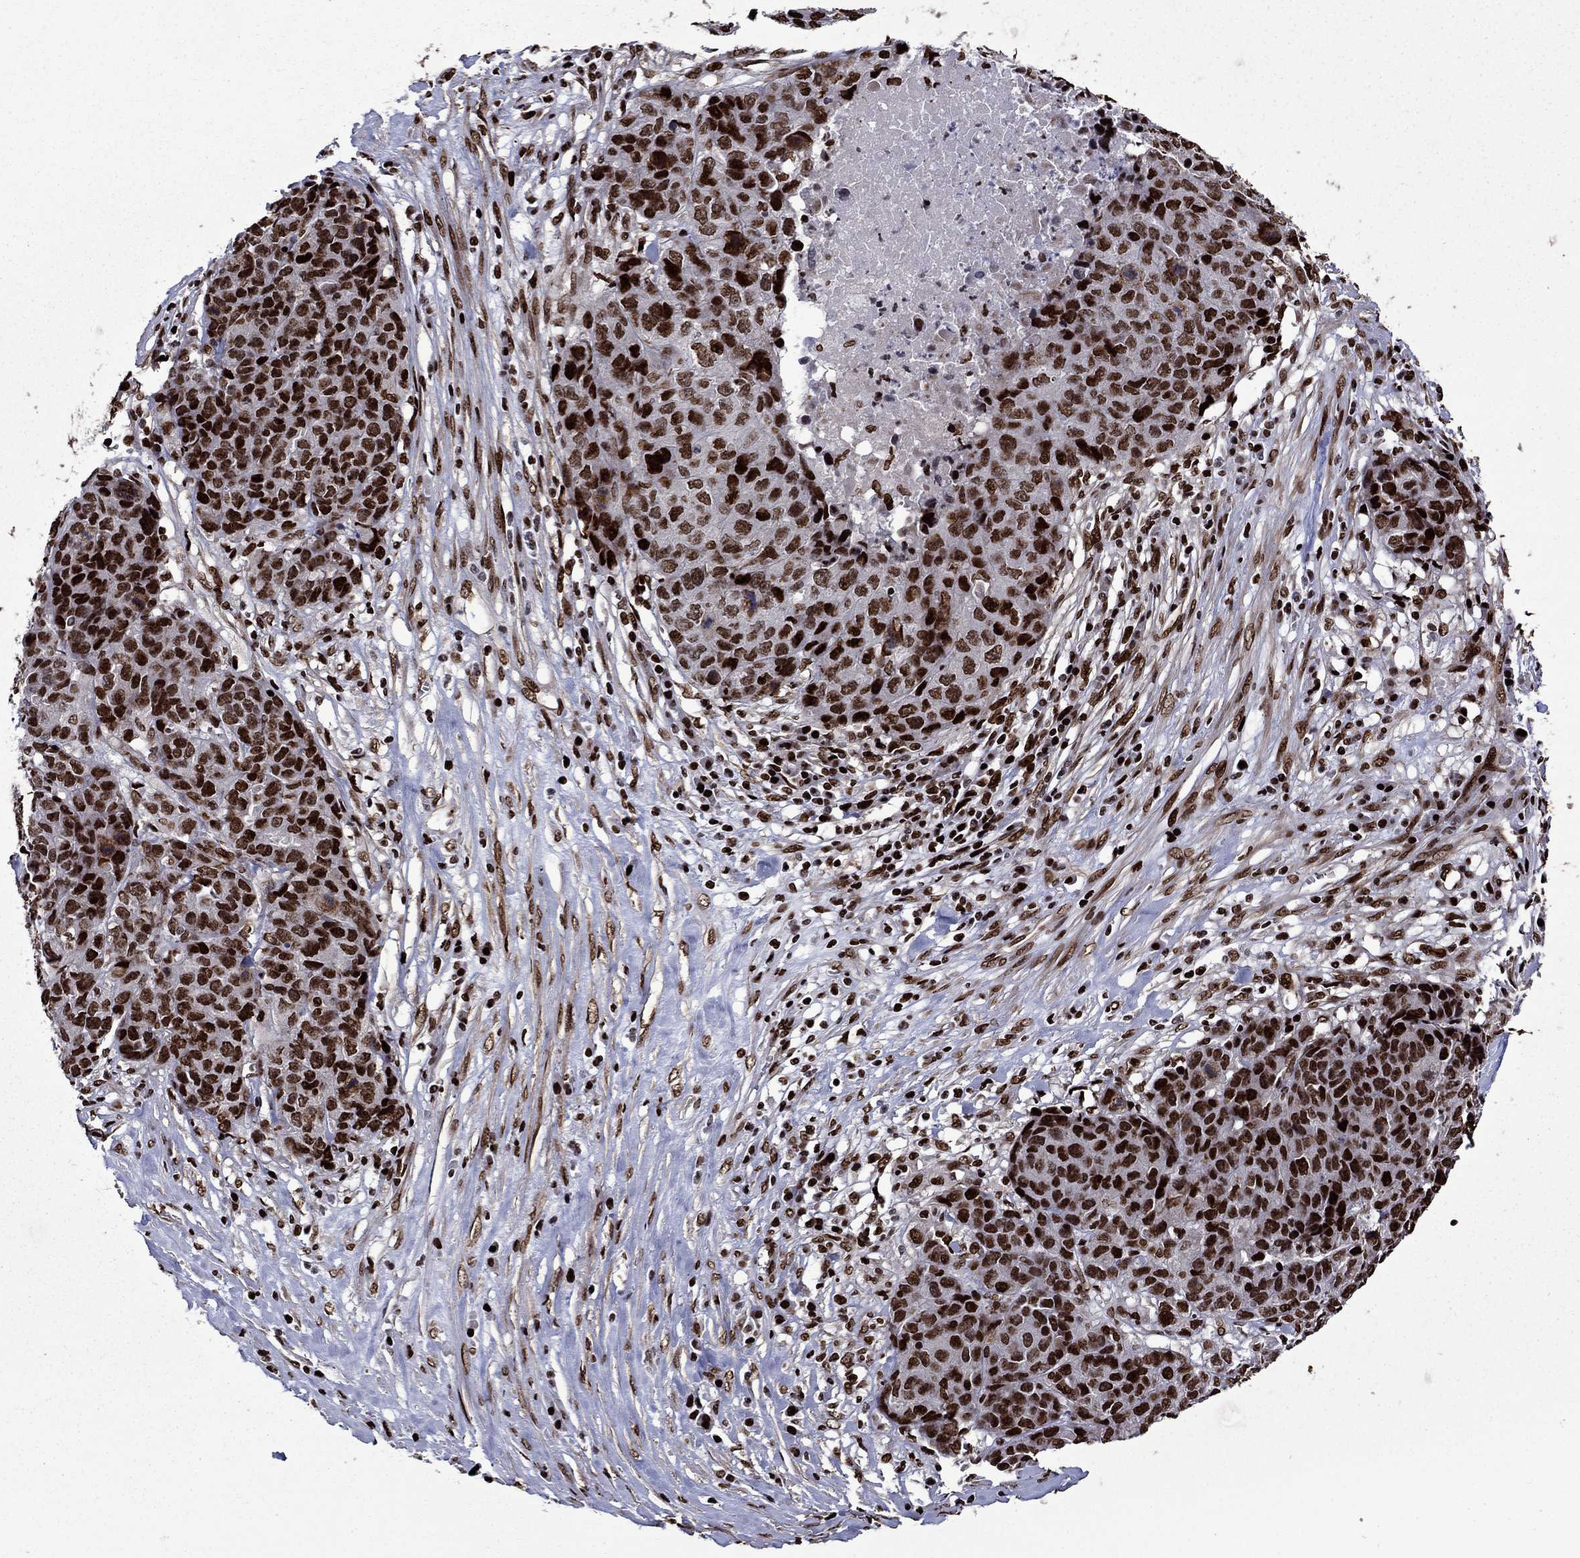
{"staining": {"intensity": "strong", "quantity": ">75%", "location": "nuclear"}, "tissue": "ovarian cancer", "cell_type": "Tumor cells", "image_type": "cancer", "snomed": [{"axis": "morphology", "description": "Cystadenocarcinoma, serous, NOS"}, {"axis": "topography", "description": "Ovary"}], "caption": "Protein staining of ovarian cancer (serous cystadenocarcinoma) tissue exhibits strong nuclear expression in about >75% of tumor cells. (DAB = brown stain, brightfield microscopy at high magnification).", "gene": "LIMK1", "patient": {"sex": "female", "age": 87}}